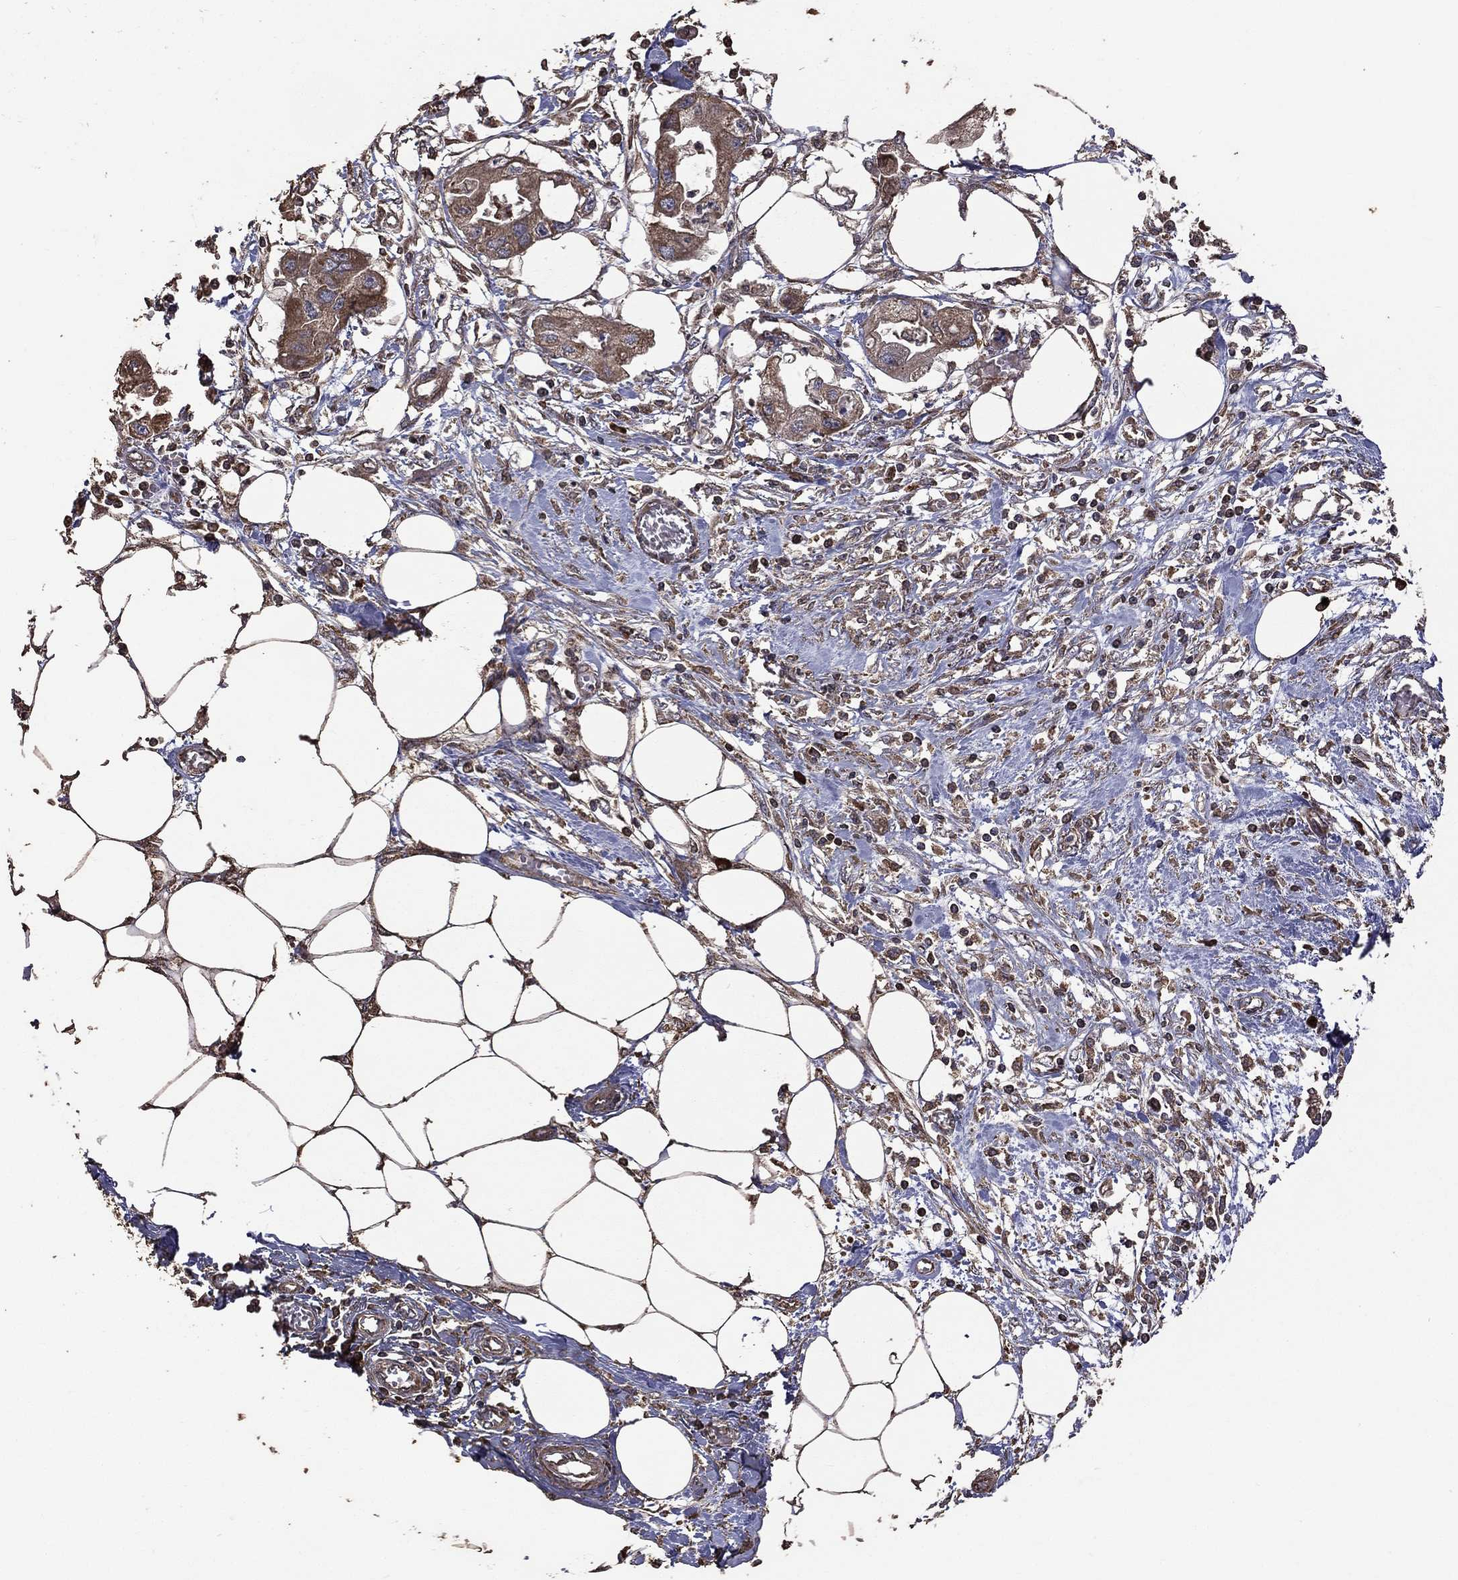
{"staining": {"intensity": "moderate", "quantity": ">75%", "location": "cytoplasmic/membranous"}, "tissue": "endometrial cancer", "cell_type": "Tumor cells", "image_type": "cancer", "snomed": [{"axis": "morphology", "description": "Adenocarcinoma, NOS"}, {"axis": "morphology", "description": "Adenocarcinoma, metastatic, NOS"}, {"axis": "topography", "description": "Adipose tissue"}, {"axis": "topography", "description": "Endometrium"}], "caption": "Immunohistochemical staining of endometrial cancer (metastatic adenocarcinoma) demonstrates medium levels of moderate cytoplasmic/membranous staining in about >75% of tumor cells.", "gene": "METTL27", "patient": {"sex": "female", "age": 67}}